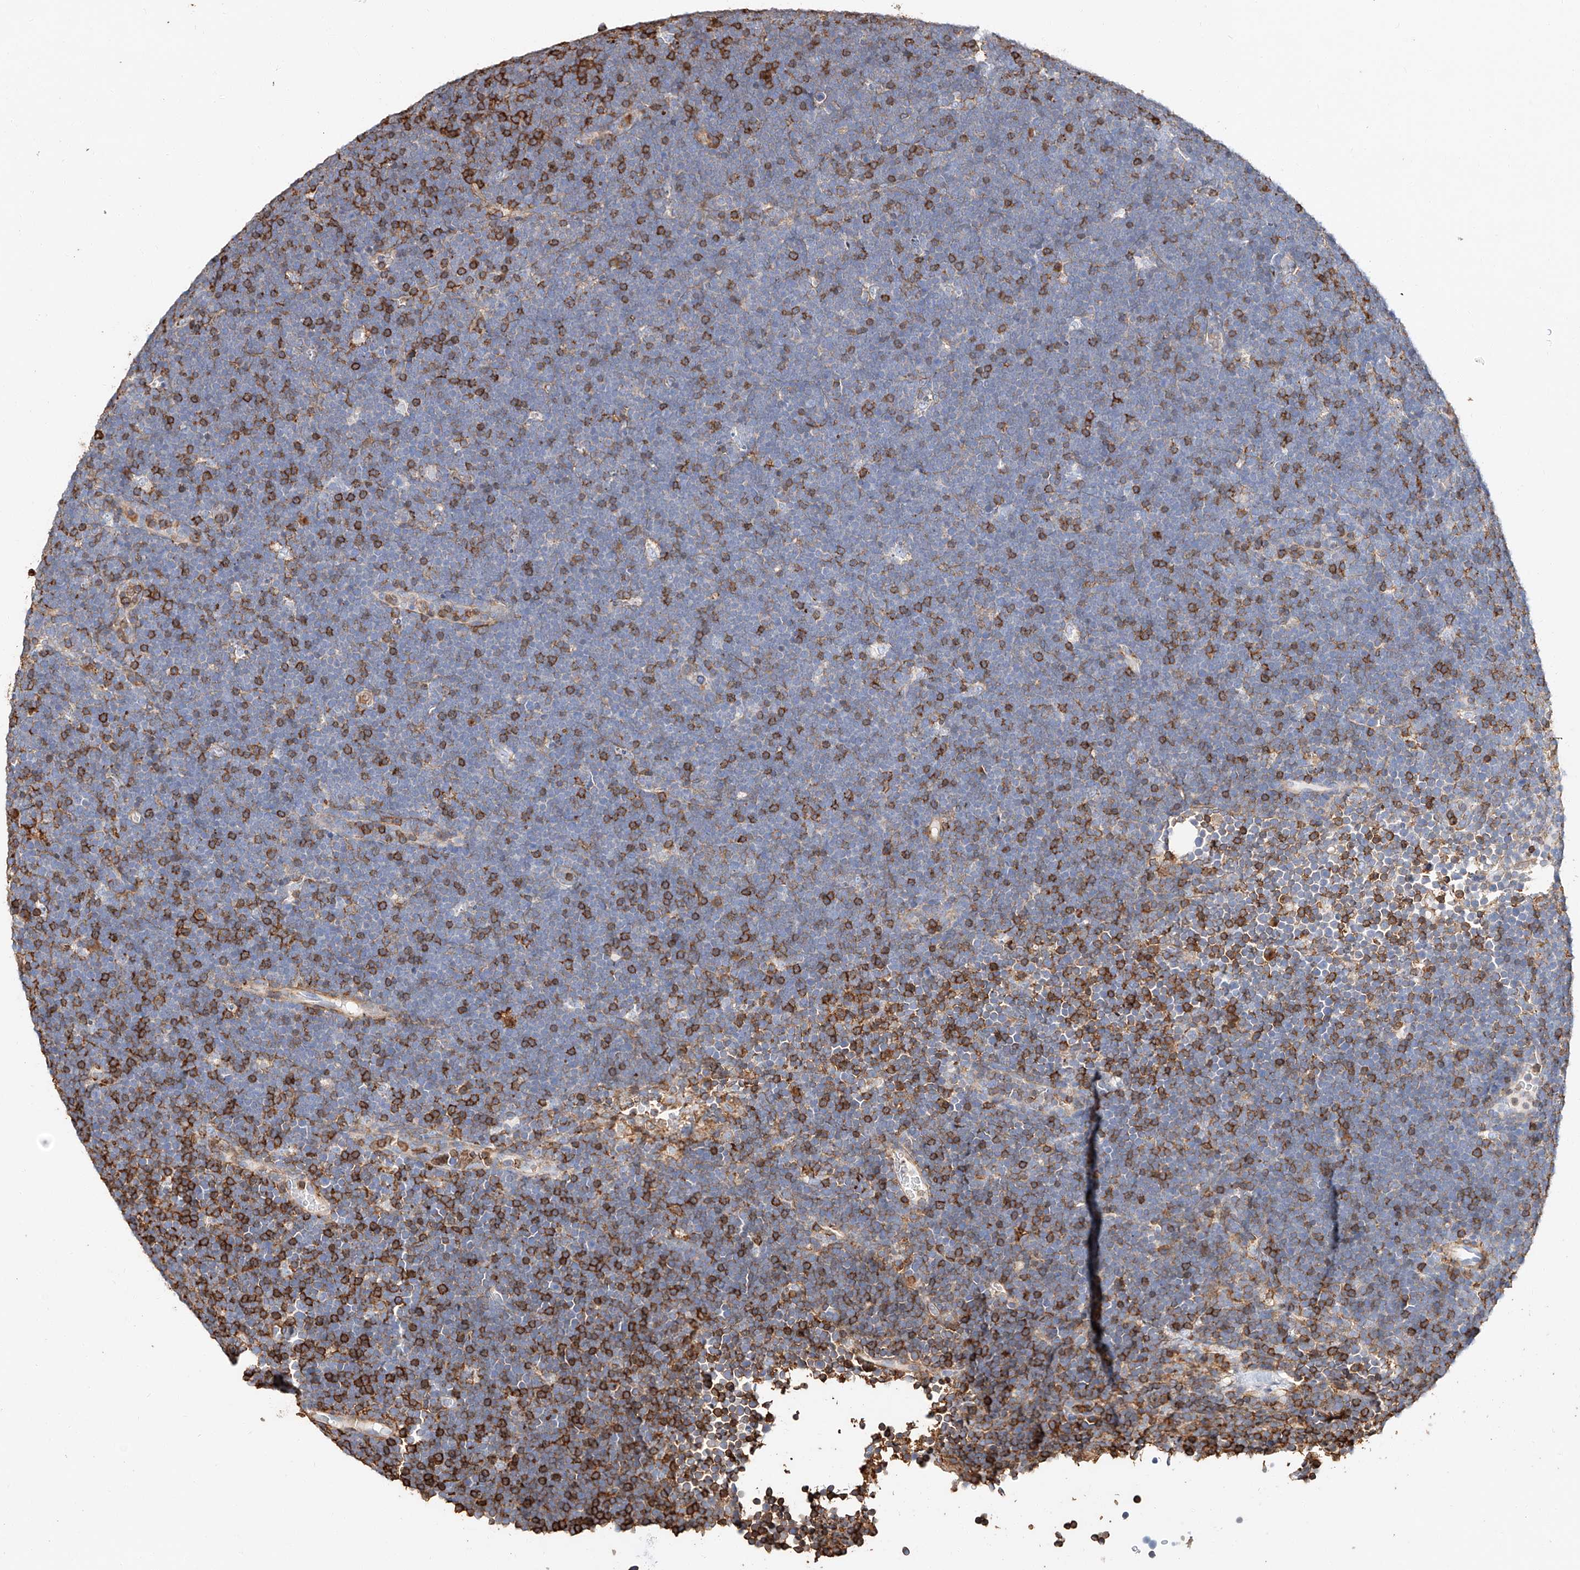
{"staining": {"intensity": "negative", "quantity": "none", "location": "none"}, "tissue": "lymphoma", "cell_type": "Tumor cells", "image_type": "cancer", "snomed": [{"axis": "morphology", "description": "Malignant lymphoma, non-Hodgkin's type, High grade"}, {"axis": "topography", "description": "Lymph node"}], "caption": "A high-resolution image shows immunohistochemistry (IHC) staining of malignant lymphoma, non-Hodgkin's type (high-grade), which exhibits no significant expression in tumor cells. (Stains: DAB (3,3'-diaminobenzidine) immunohistochemistry (IHC) with hematoxylin counter stain, Microscopy: brightfield microscopy at high magnification).", "gene": "WFS1", "patient": {"sex": "male", "age": 13}}